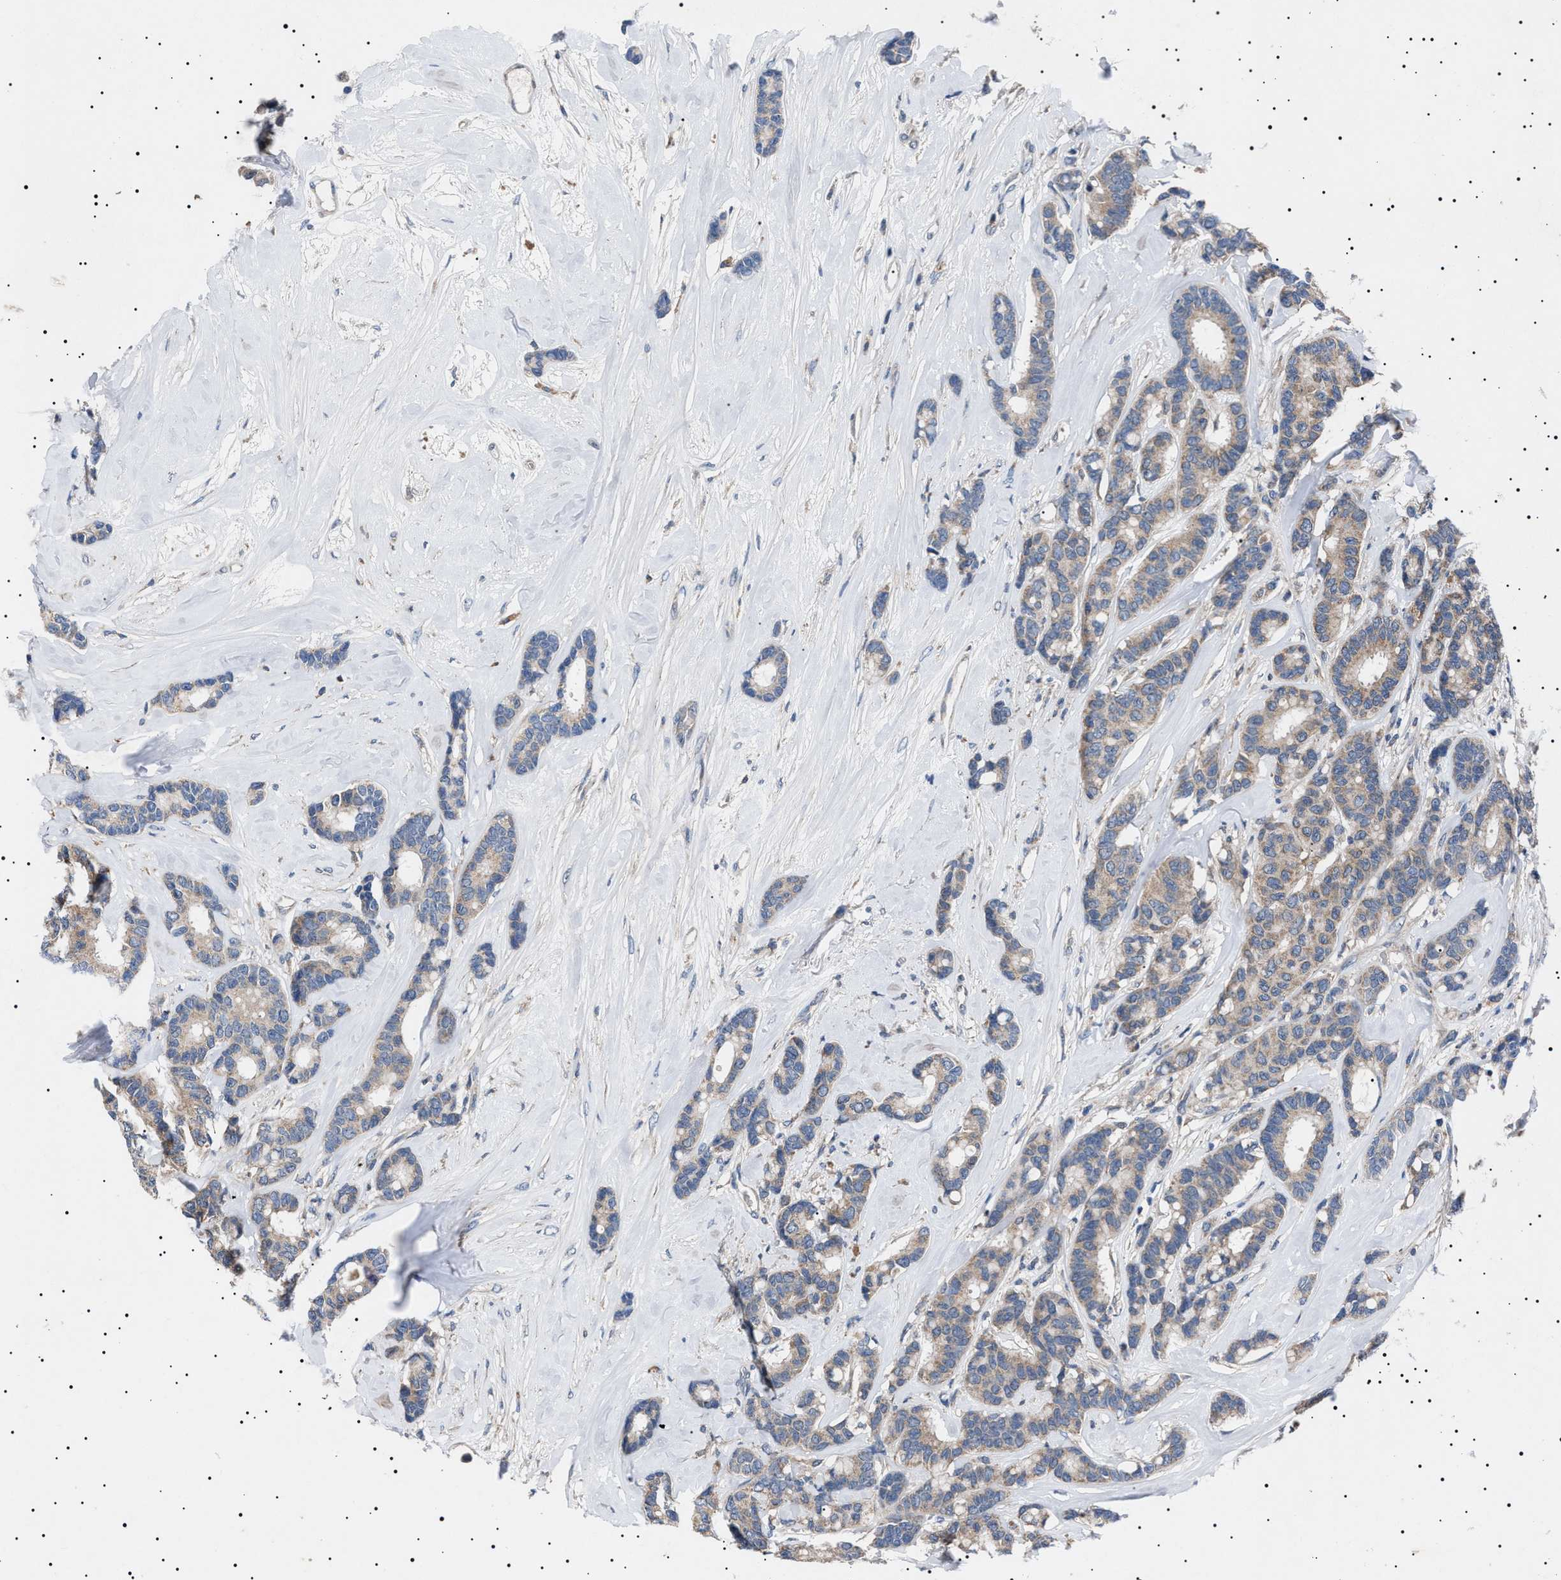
{"staining": {"intensity": "weak", "quantity": "25%-75%", "location": "cytoplasmic/membranous"}, "tissue": "breast cancer", "cell_type": "Tumor cells", "image_type": "cancer", "snomed": [{"axis": "morphology", "description": "Duct carcinoma"}, {"axis": "topography", "description": "Breast"}], "caption": "Breast infiltrating ductal carcinoma was stained to show a protein in brown. There is low levels of weak cytoplasmic/membranous positivity in approximately 25%-75% of tumor cells. (Stains: DAB in brown, nuclei in blue, Microscopy: brightfield microscopy at high magnification).", "gene": "PTRH1", "patient": {"sex": "female", "age": 87}}